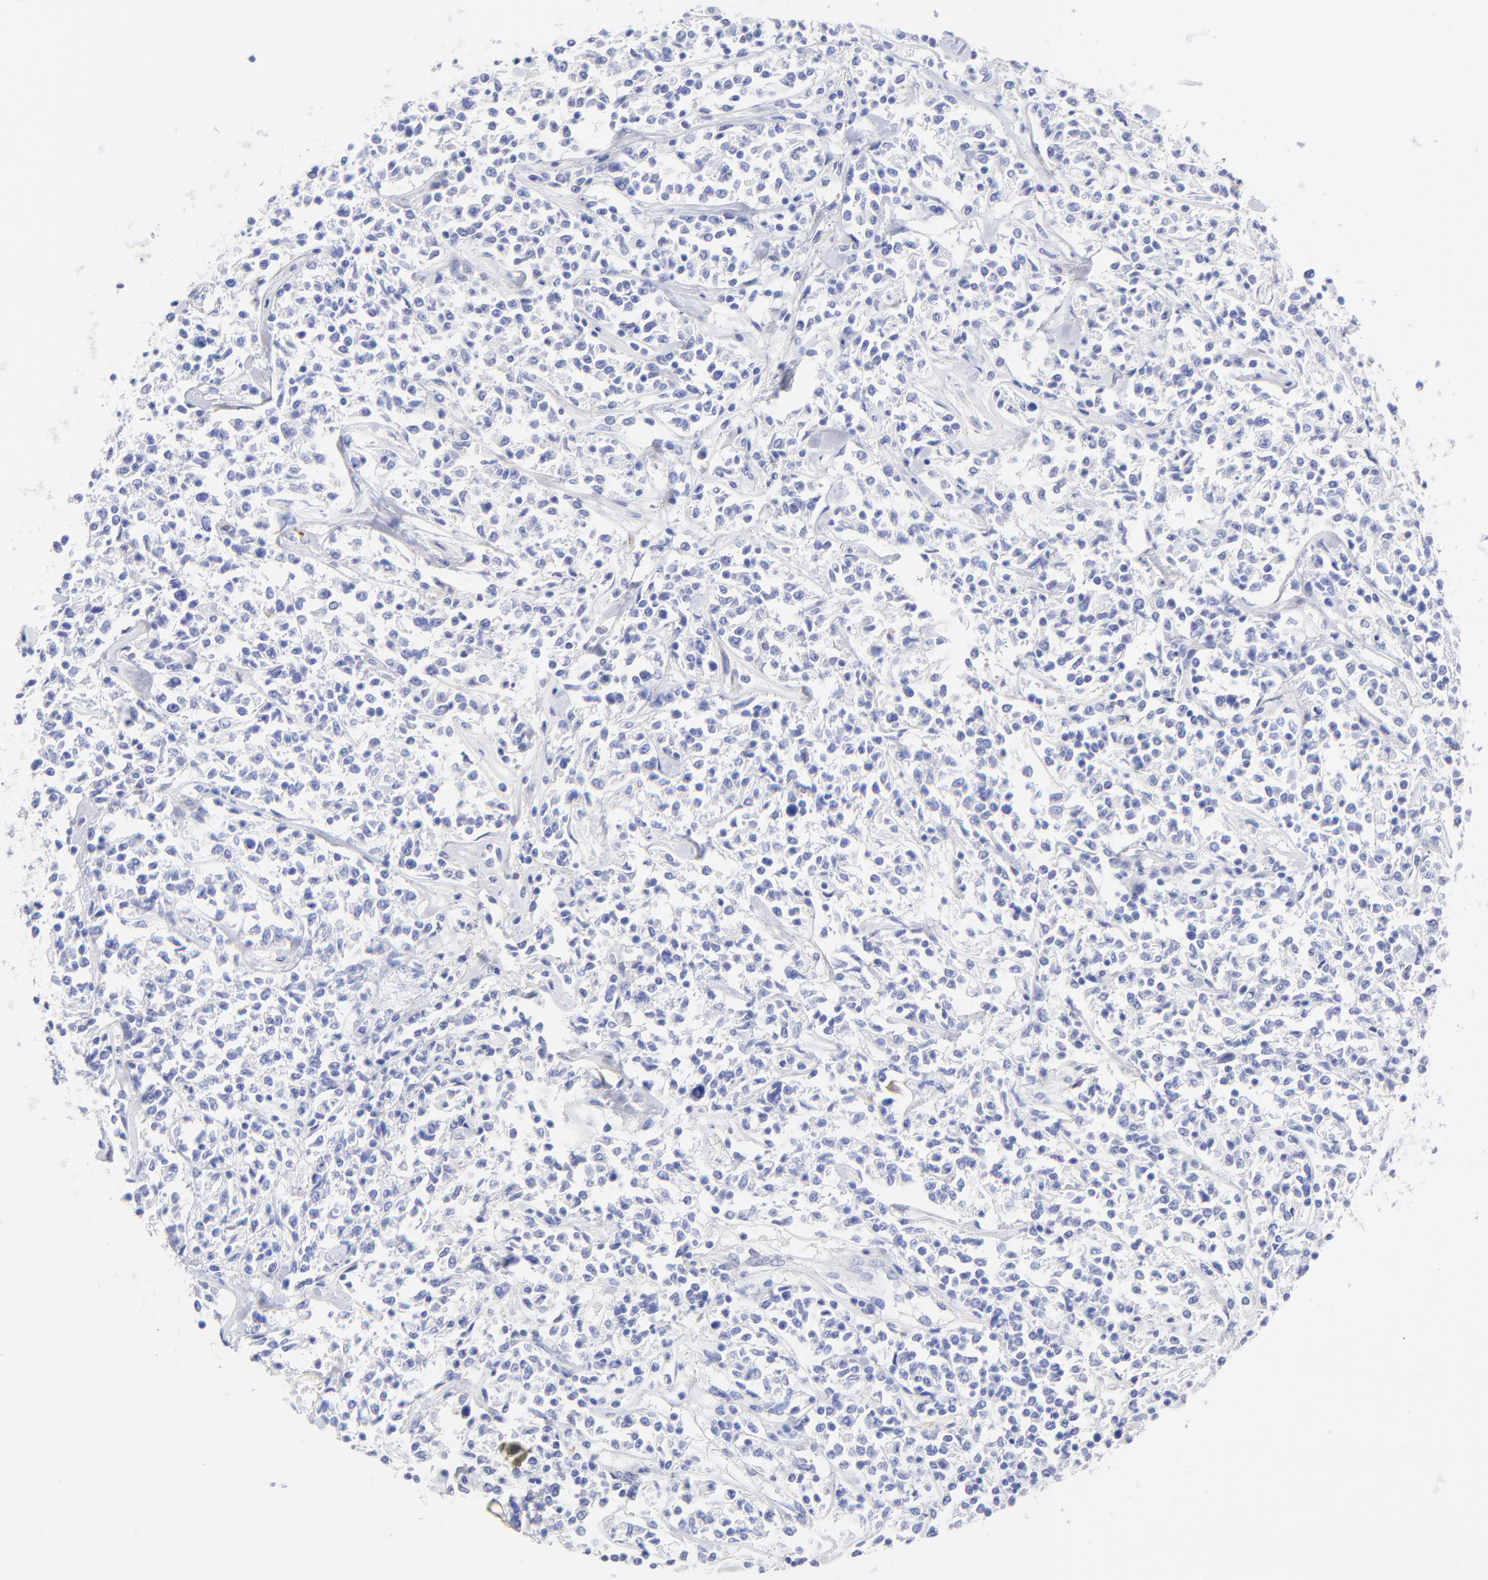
{"staining": {"intensity": "negative", "quantity": "none", "location": "none"}, "tissue": "lymphoma", "cell_type": "Tumor cells", "image_type": "cancer", "snomed": [{"axis": "morphology", "description": "Malignant lymphoma, non-Hodgkin's type, Low grade"}, {"axis": "topography", "description": "Small intestine"}], "caption": "Tumor cells show no significant protein positivity in lymphoma.", "gene": "C1QTNF6", "patient": {"sex": "female", "age": 59}}